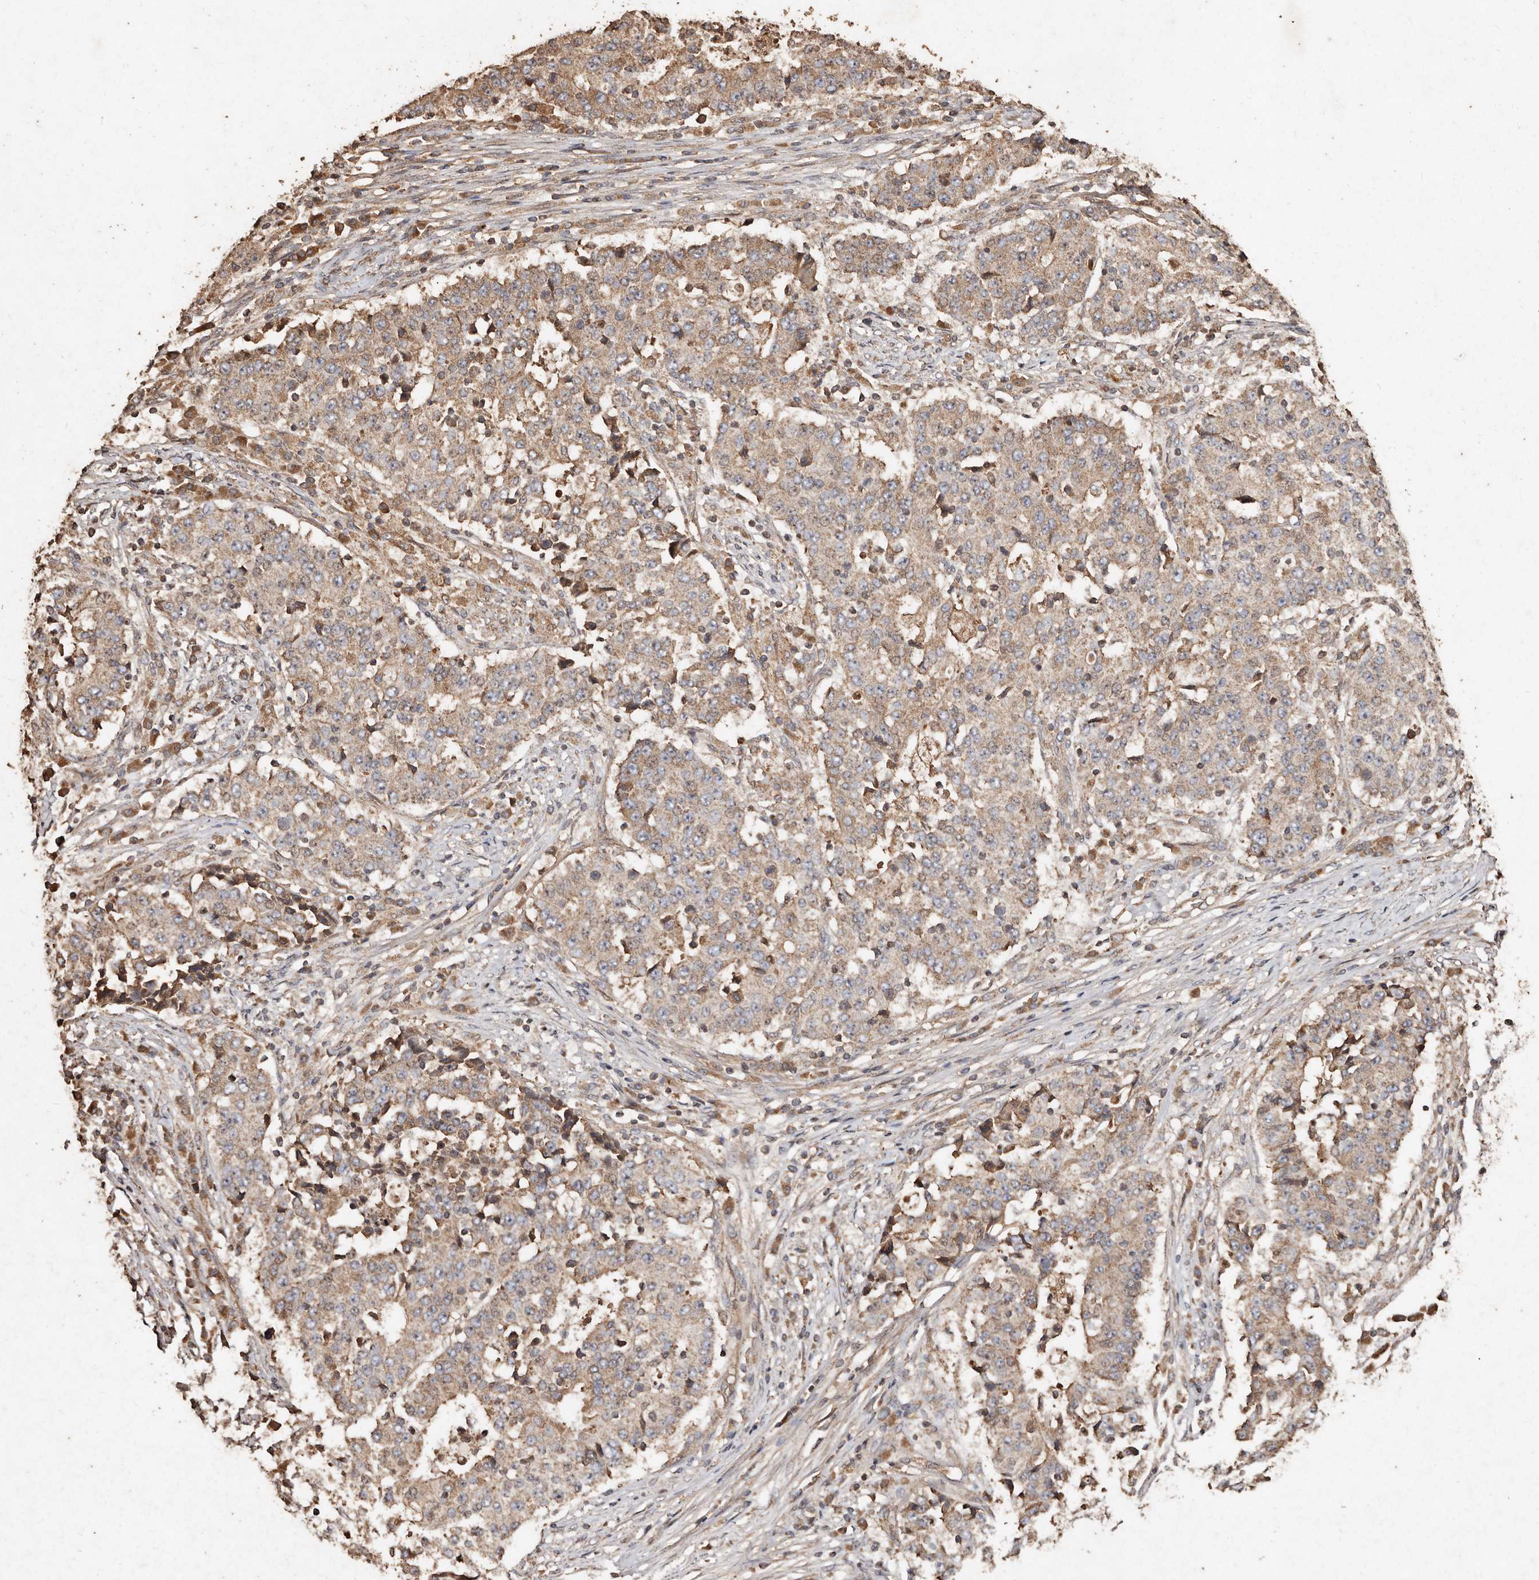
{"staining": {"intensity": "weak", "quantity": ">75%", "location": "cytoplasmic/membranous"}, "tissue": "stomach cancer", "cell_type": "Tumor cells", "image_type": "cancer", "snomed": [{"axis": "morphology", "description": "Adenocarcinoma, NOS"}, {"axis": "topography", "description": "Stomach"}], "caption": "A brown stain labels weak cytoplasmic/membranous staining of a protein in adenocarcinoma (stomach) tumor cells.", "gene": "FARS2", "patient": {"sex": "male", "age": 59}}